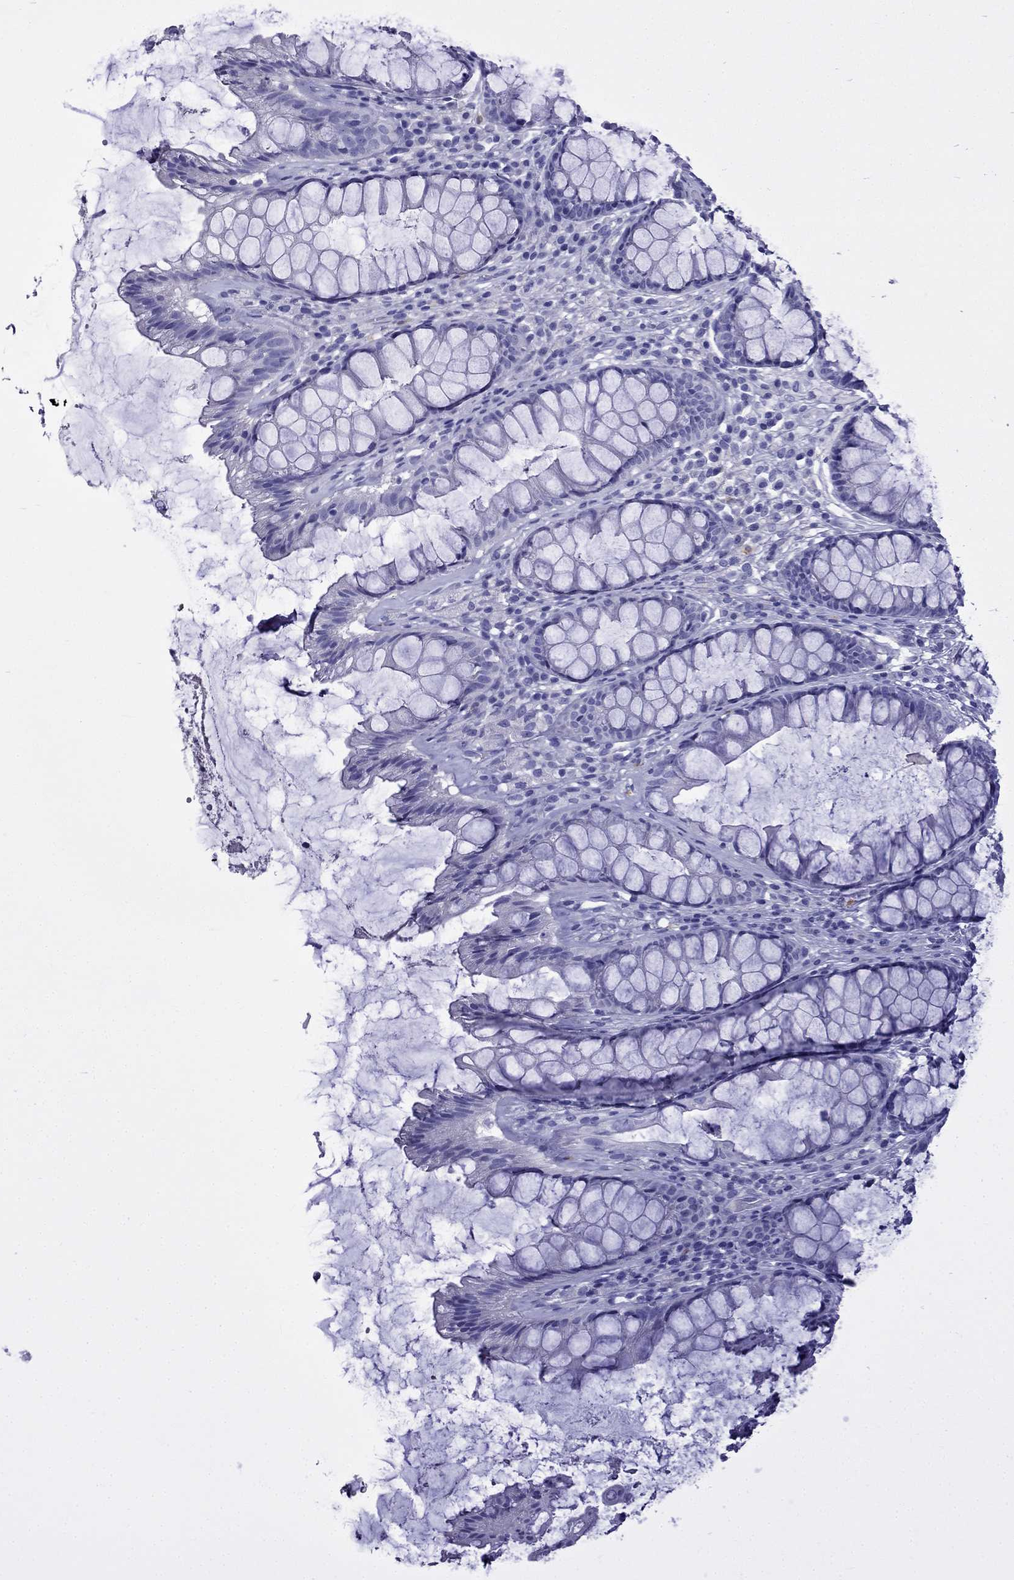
{"staining": {"intensity": "negative", "quantity": "none", "location": "none"}, "tissue": "rectum", "cell_type": "Glandular cells", "image_type": "normal", "snomed": [{"axis": "morphology", "description": "Normal tissue, NOS"}, {"axis": "topography", "description": "Rectum"}], "caption": "The IHC histopathology image has no significant expression in glandular cells of rectum.", "gene": "ARR3", "patient": {"sex": "male", "age": 72}}